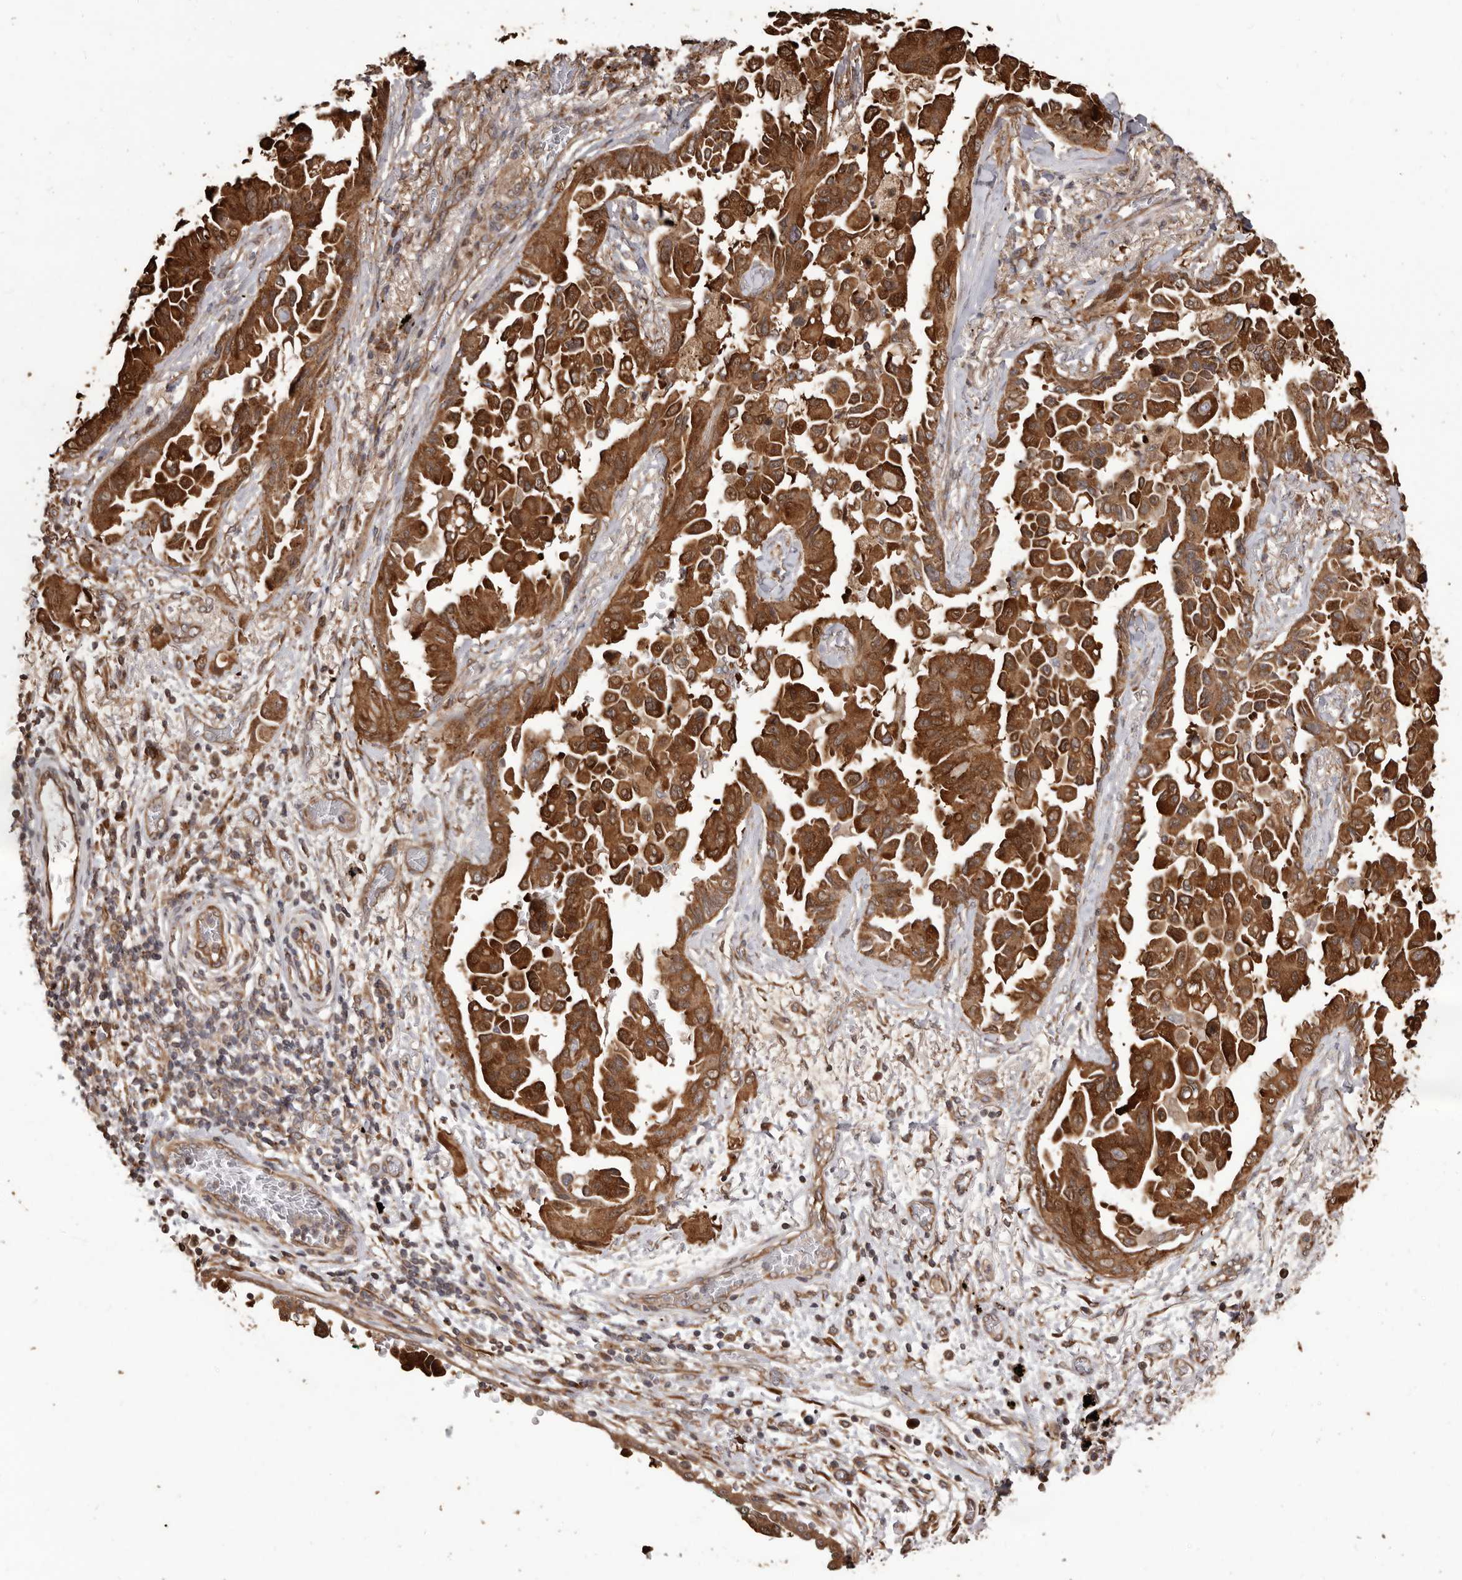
{"staining": {"intensity": "strong", "quantity": ">75%", "location": "cytoplasmic/membranous"}, "tissue": "lung cancer", "cell_type": "Tumor cells", "image_type": "cancer", "snomed": [{"axis": "morphology", "description": "Adenocarcinoma, NOS"}, {"axis": "topography", "description": "Lung"}], "caption": "Immunohistochemistry (IHC) image of lung adenocarcinoma stained for a protein (brown), which shows high levels of strong cytoplasmic/membranous positivity in about >75% of tumor cells.", "gene": "MTO1", "patient": {"sex": "female", "age": 67}}